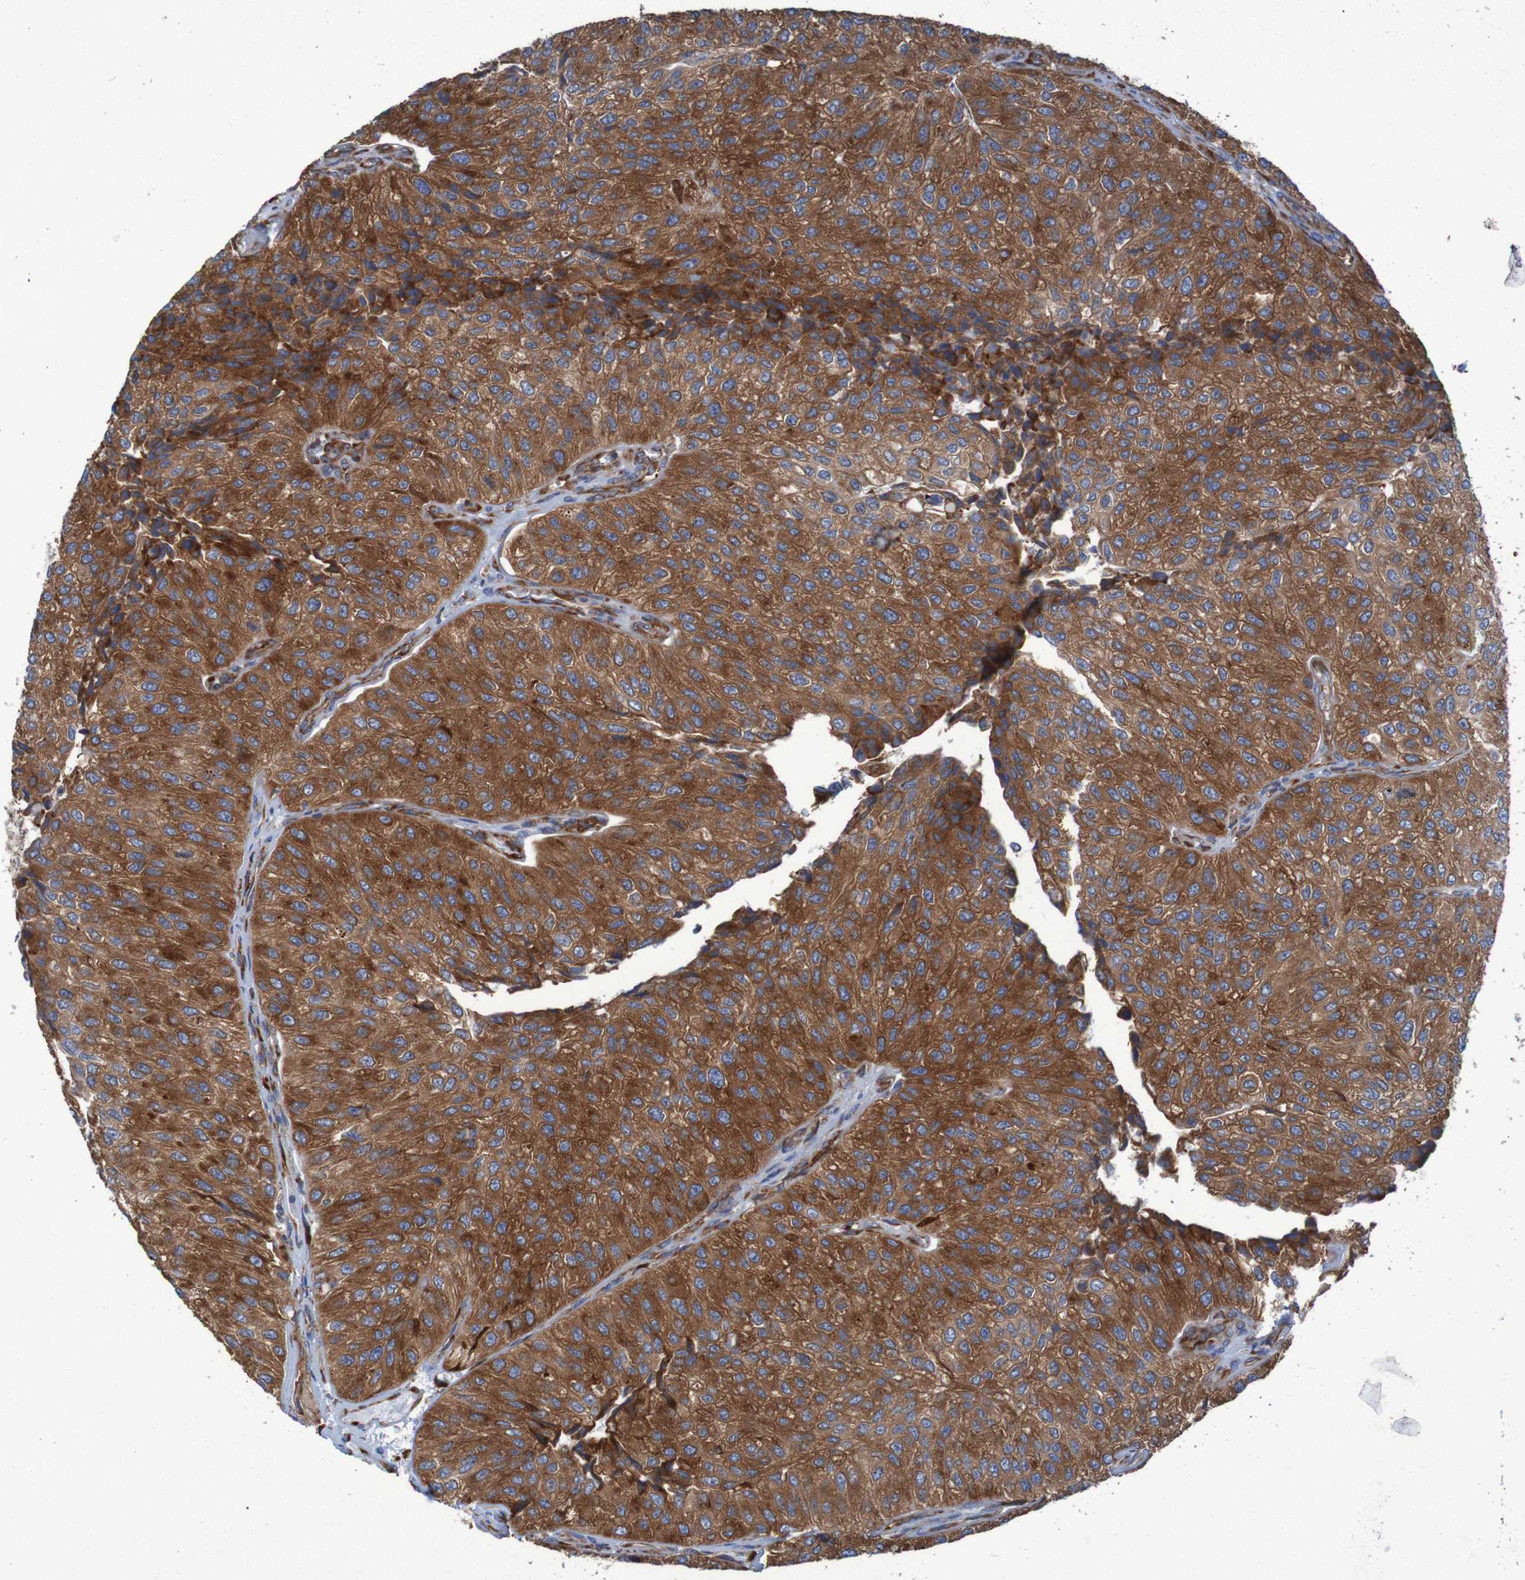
{"staining": {"intensity": "strong", "quantity": ">75%", "location": "cytoplasmic/membranous"}, "tissue": "urothelial cancer", "cell_type": "Tumor cells", "image_type": "cancer", "snomed": [{"axis": "morphology", "description": "Urothelial carcinoma, High grade"}, {"axis": "topography", "description": "Kidney"}, {"axis": "topography", "description": "Urinary bladder"}], "caption": "Immunohistochemical staining of high-grade urothelial carcinoma displays high levels of strong cytoplasmic/membranous protein expression in approximately >75% of tumor cells.", "gene": "RPL10", "patient": {"sex": "male", "age": 77}}